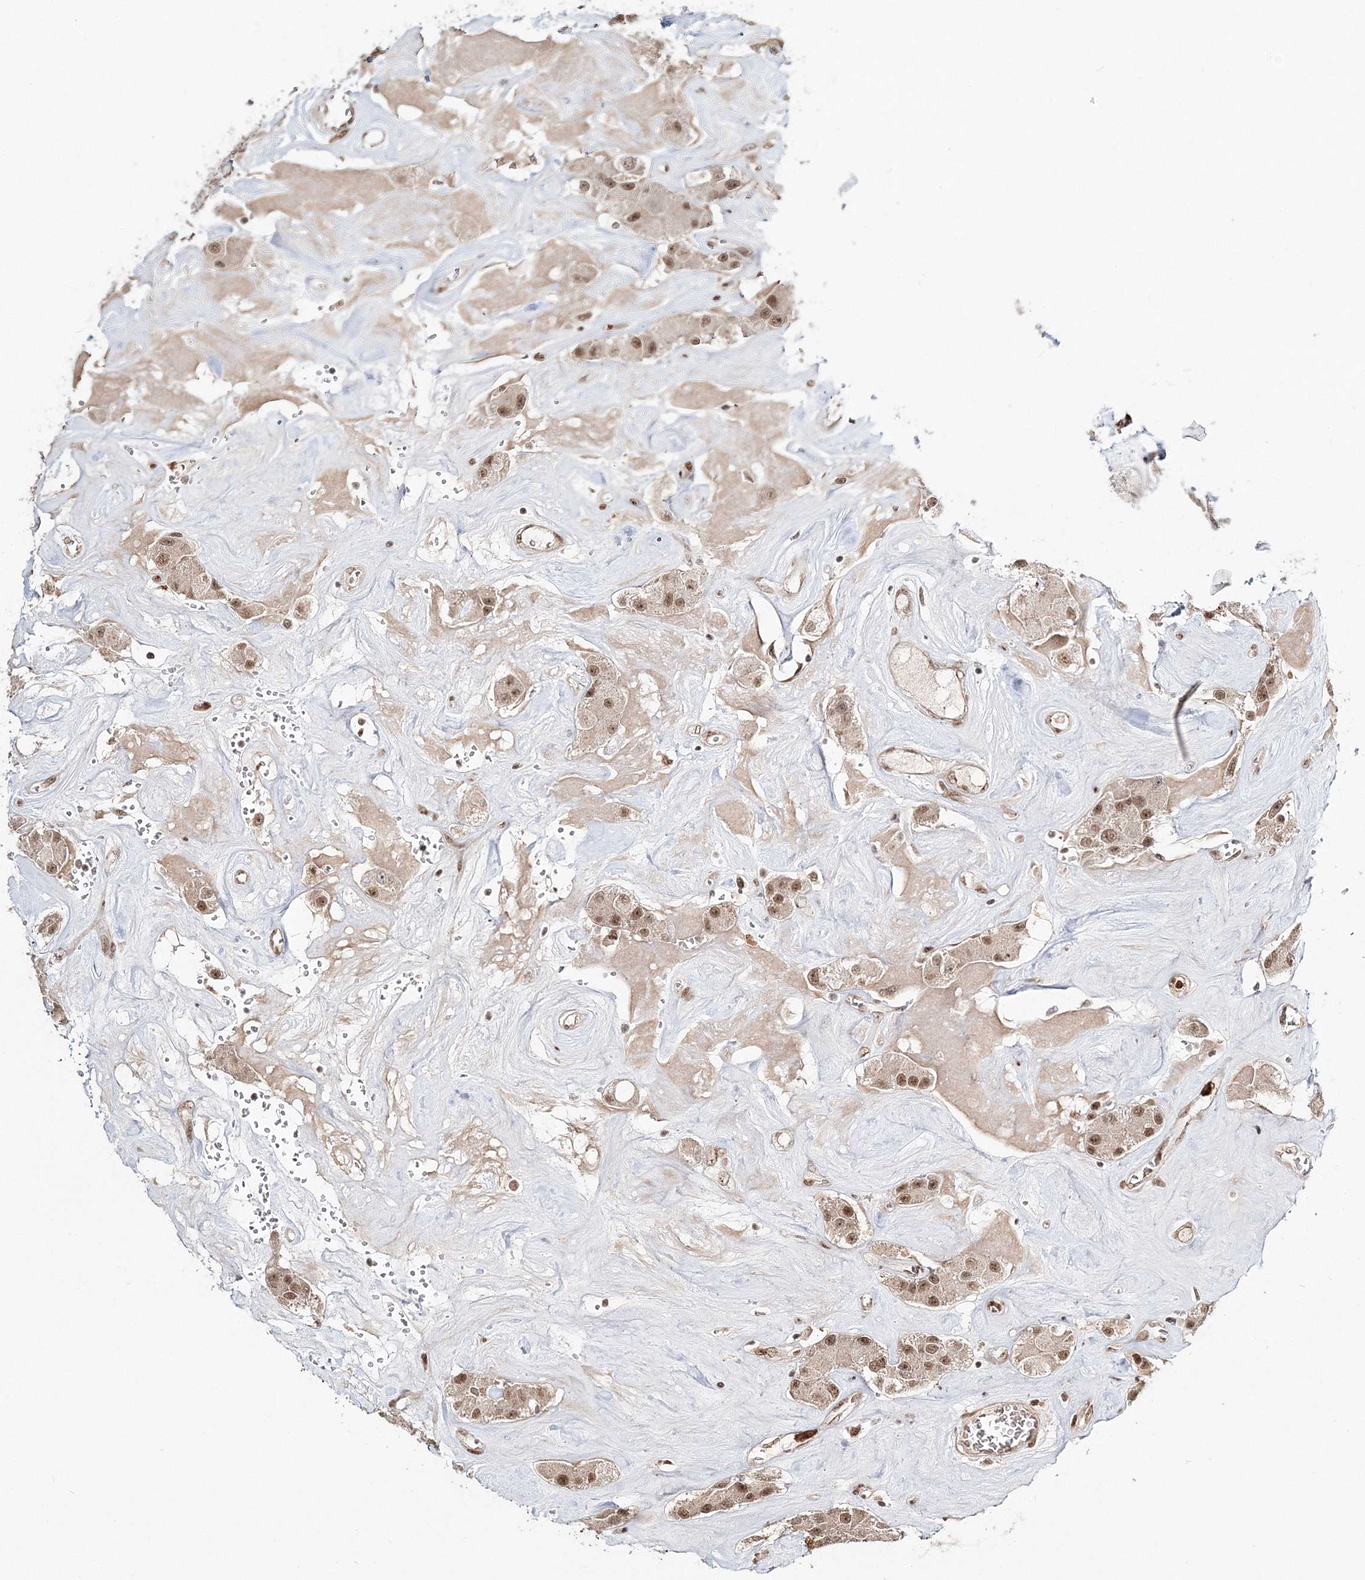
{"staining": {"intensity": "moderate", "quantity": ">75%", "location": "nuclear"}, "tissue": "carcinoid", "cell_type": "Tumor cells", "image_type": "cancer", "snomed": [{"axis": "morphology", "description": "Carcinoid, malignant, NOS"}, {"axis": "topography", "description": "Pancreas"}], "caption": "Carcinoid stained with immunohistochemistry demonstrates moderate nuclear positivity in about >75% of tumor cells.", "gene": "QRICH1", "patient": {"sex": "male", "age": 41}}